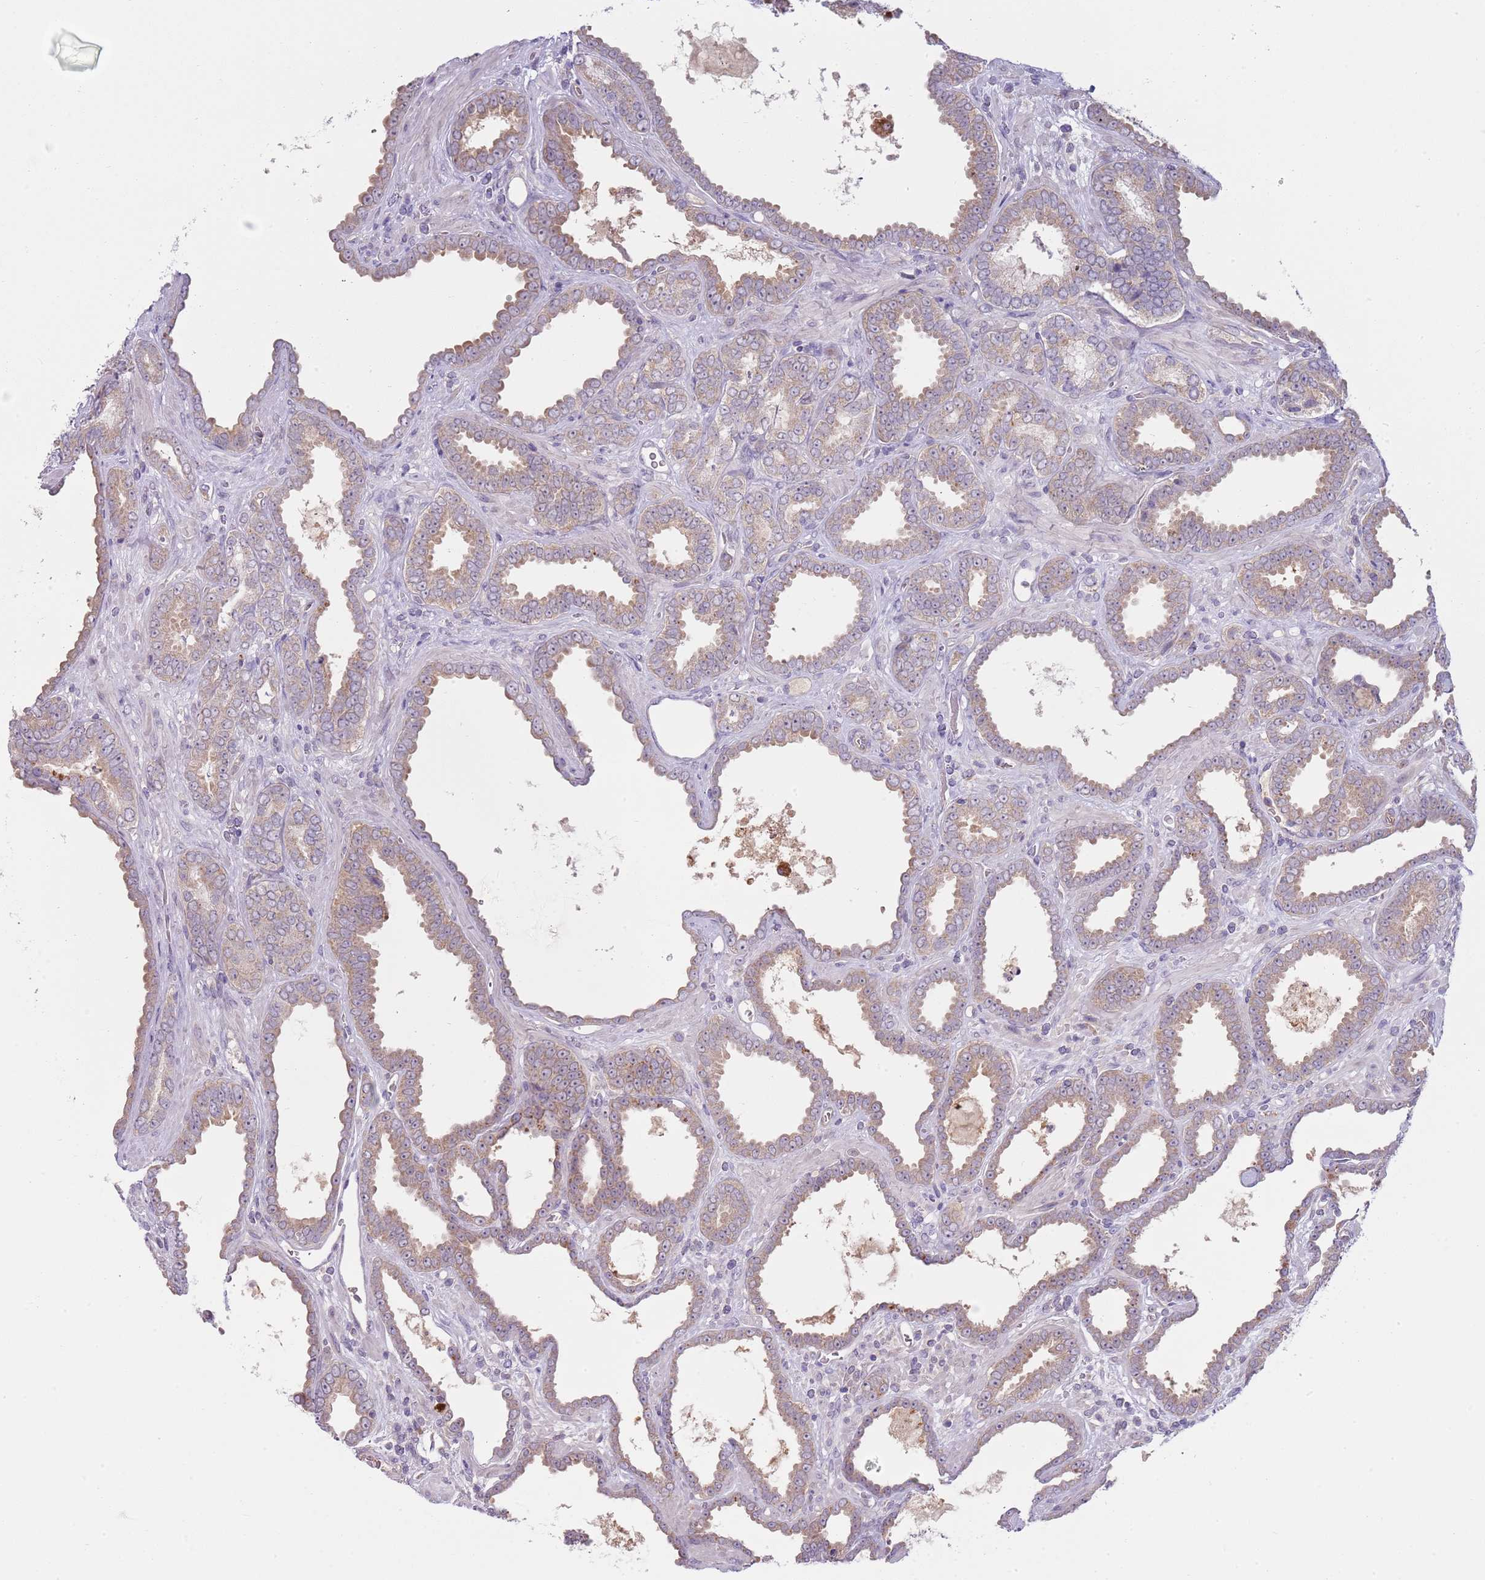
{"staining": {"intensity": "weak", "quantity": "25%-75%", "location": "cytoplasmic/membranous"}, "tissue": "prostate cancer", "cell_type": "Tumor cells", "image_type": "cancer", "snomed": [{"axis": "morphology", "description": "Adenocarcinoma, High grade"}, {"axis": "topography", "description": "Prostate"}], "caption": "Weak cytoplasmic/membranous positivity for a protein is present in about 25%-75% of tumor cells of prostate cancer (adenocarcinoma (high-grade)) using IHC.", "gene": "SKOR2", "patient": {"sex": "male", "age": 72}}